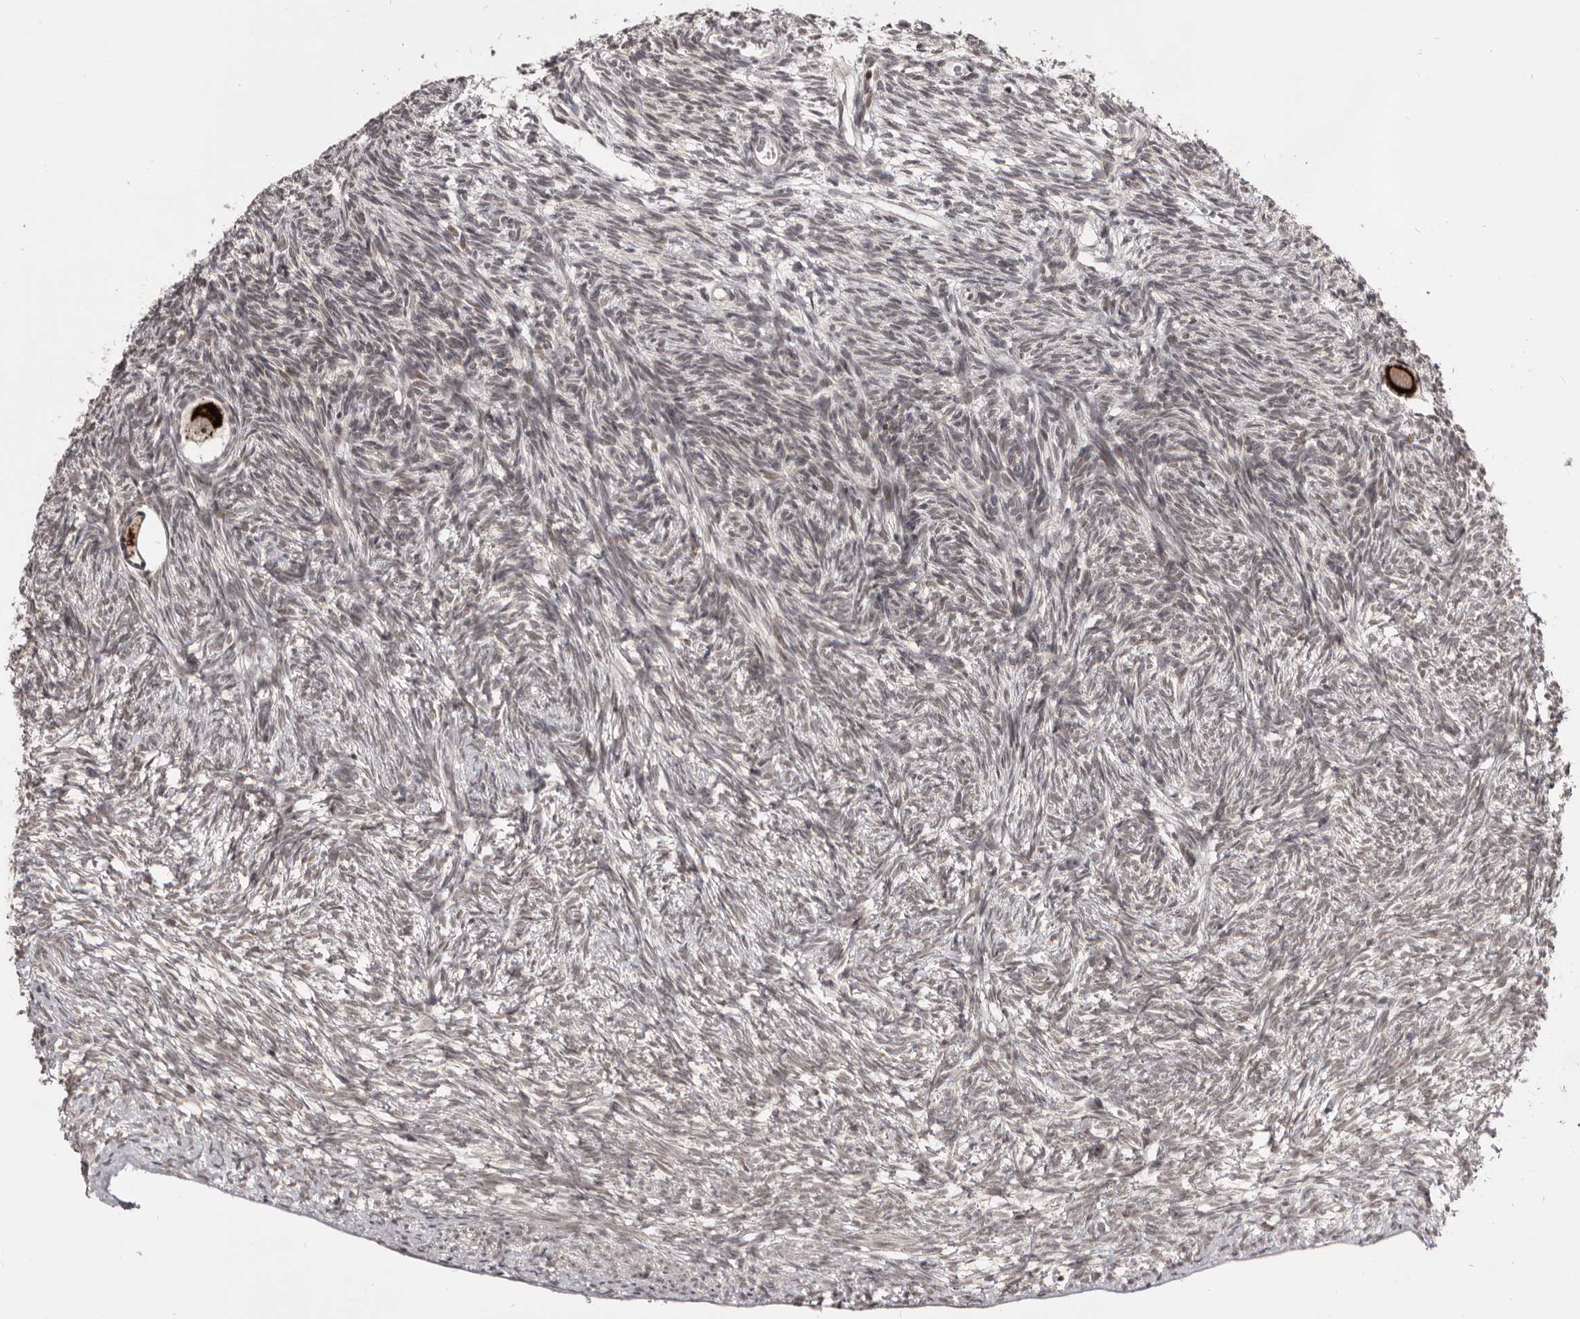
{"staining": {"intensity": "strong", "quantity": ">75%", "location": "cytoplasmic/membranous"}, "tissue": "ovary", "cell_type": "Follicle cells", "image_type": "normal", "snomed": [{"axis": "morphology", "description": "Normal tissue, NOS"}, {"axis": "topography", "description": "Ovary"}], "caption": "A brown stain labels strong cytoplasmic/membranous positivity of a protein in follicle cells of benign human ovary.", "gene": "THUMPD1", "patient": {"sex": "female", "age": 34}}